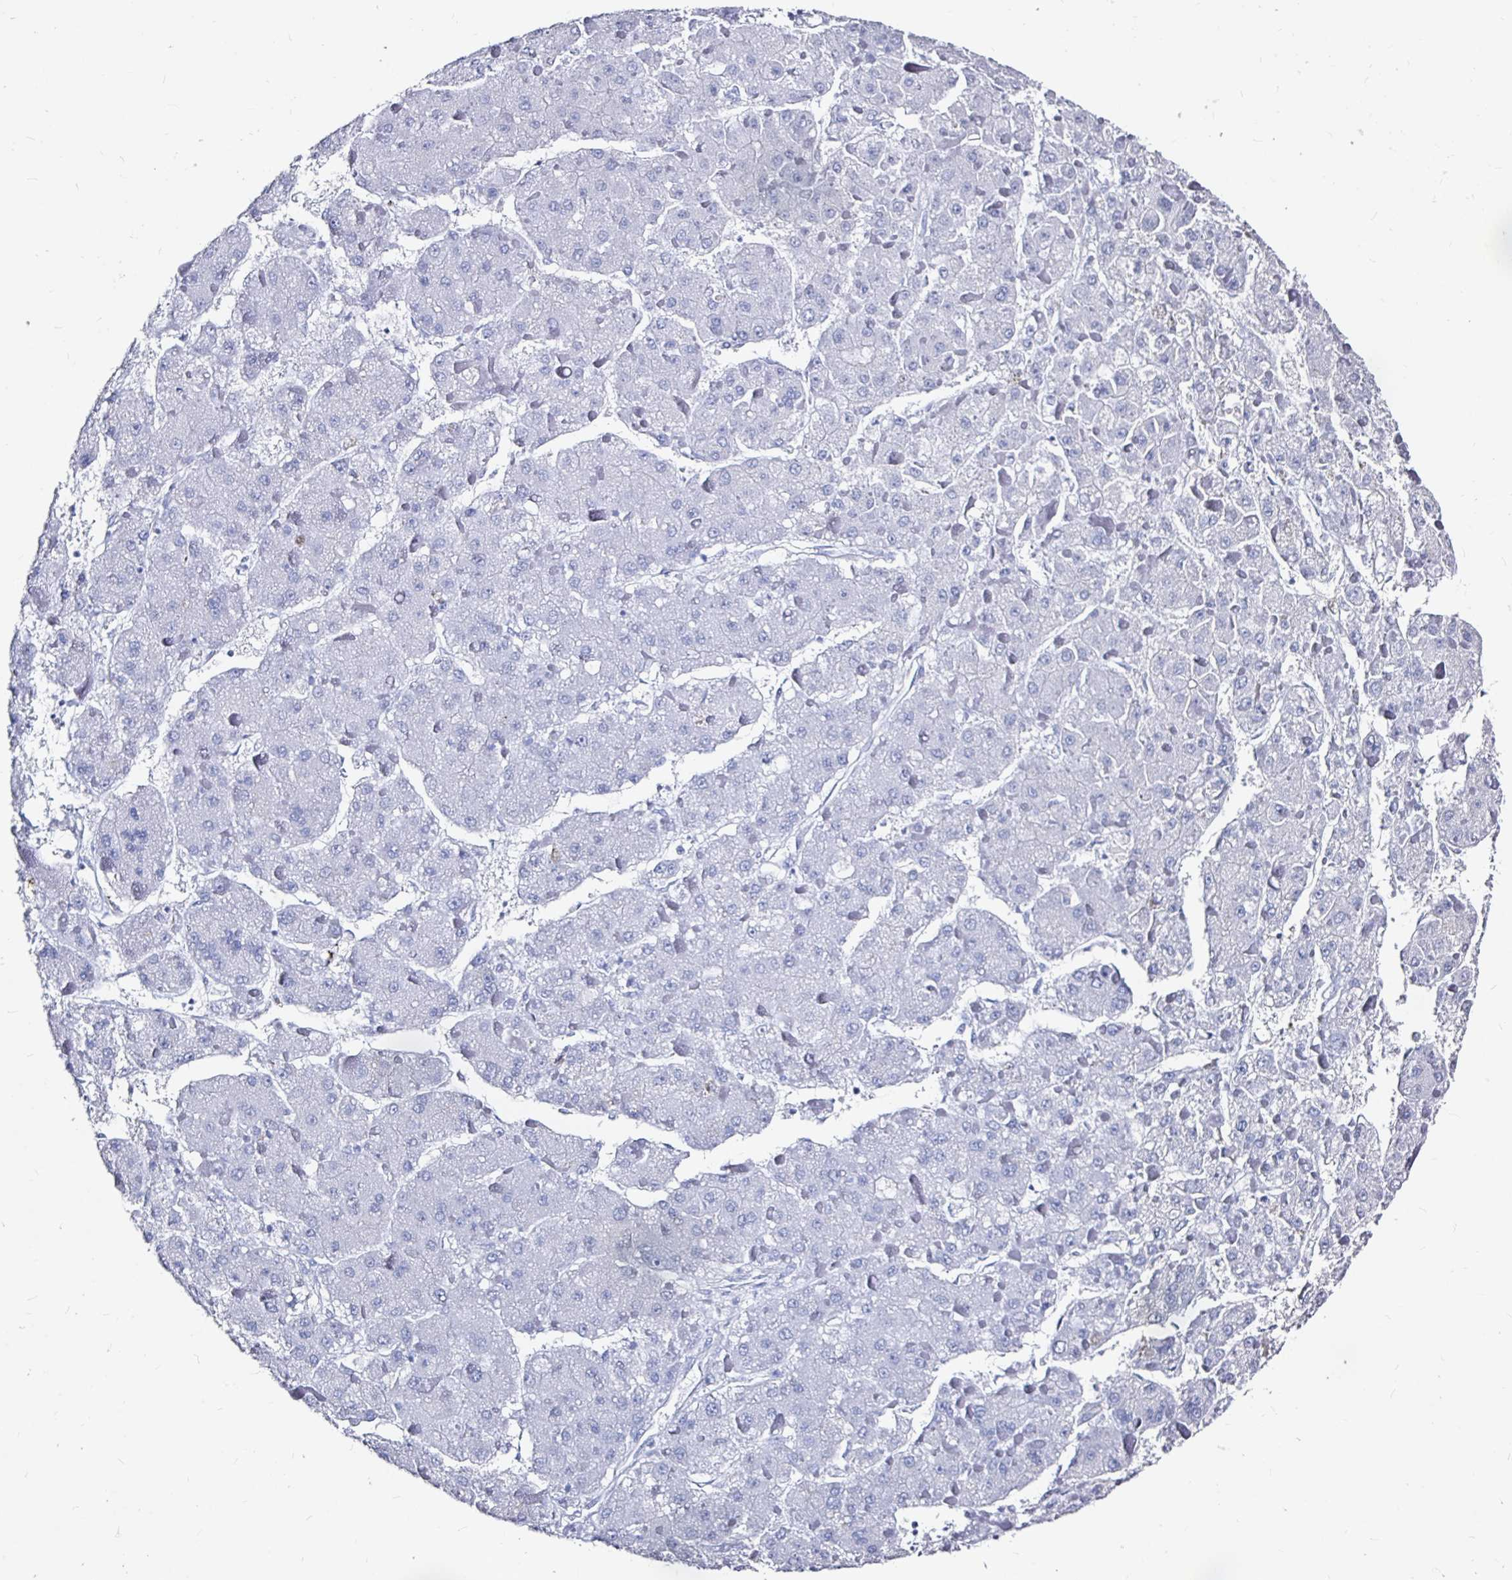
{"staining": {"intensity": "negative", "quantity": "none", "location": "none"}, "tissue": "liver cancer", "cell_type": "Tumor cells", "image_type": "cancer", "snomed": [{"axis": "morphology", "description": "Carcinoma, Hepatocellular, NOS"}, {"axis": "topography", "description": "Liver"}], "caption": "A high-resolution micrograph shows immunohistochemistry staining of liver cancer (hepatocellular carcinoma), which reveals no significant expression in tumor cells.", "gene": "LUZP4", "patient": {"sex": "female", "age": 73}}